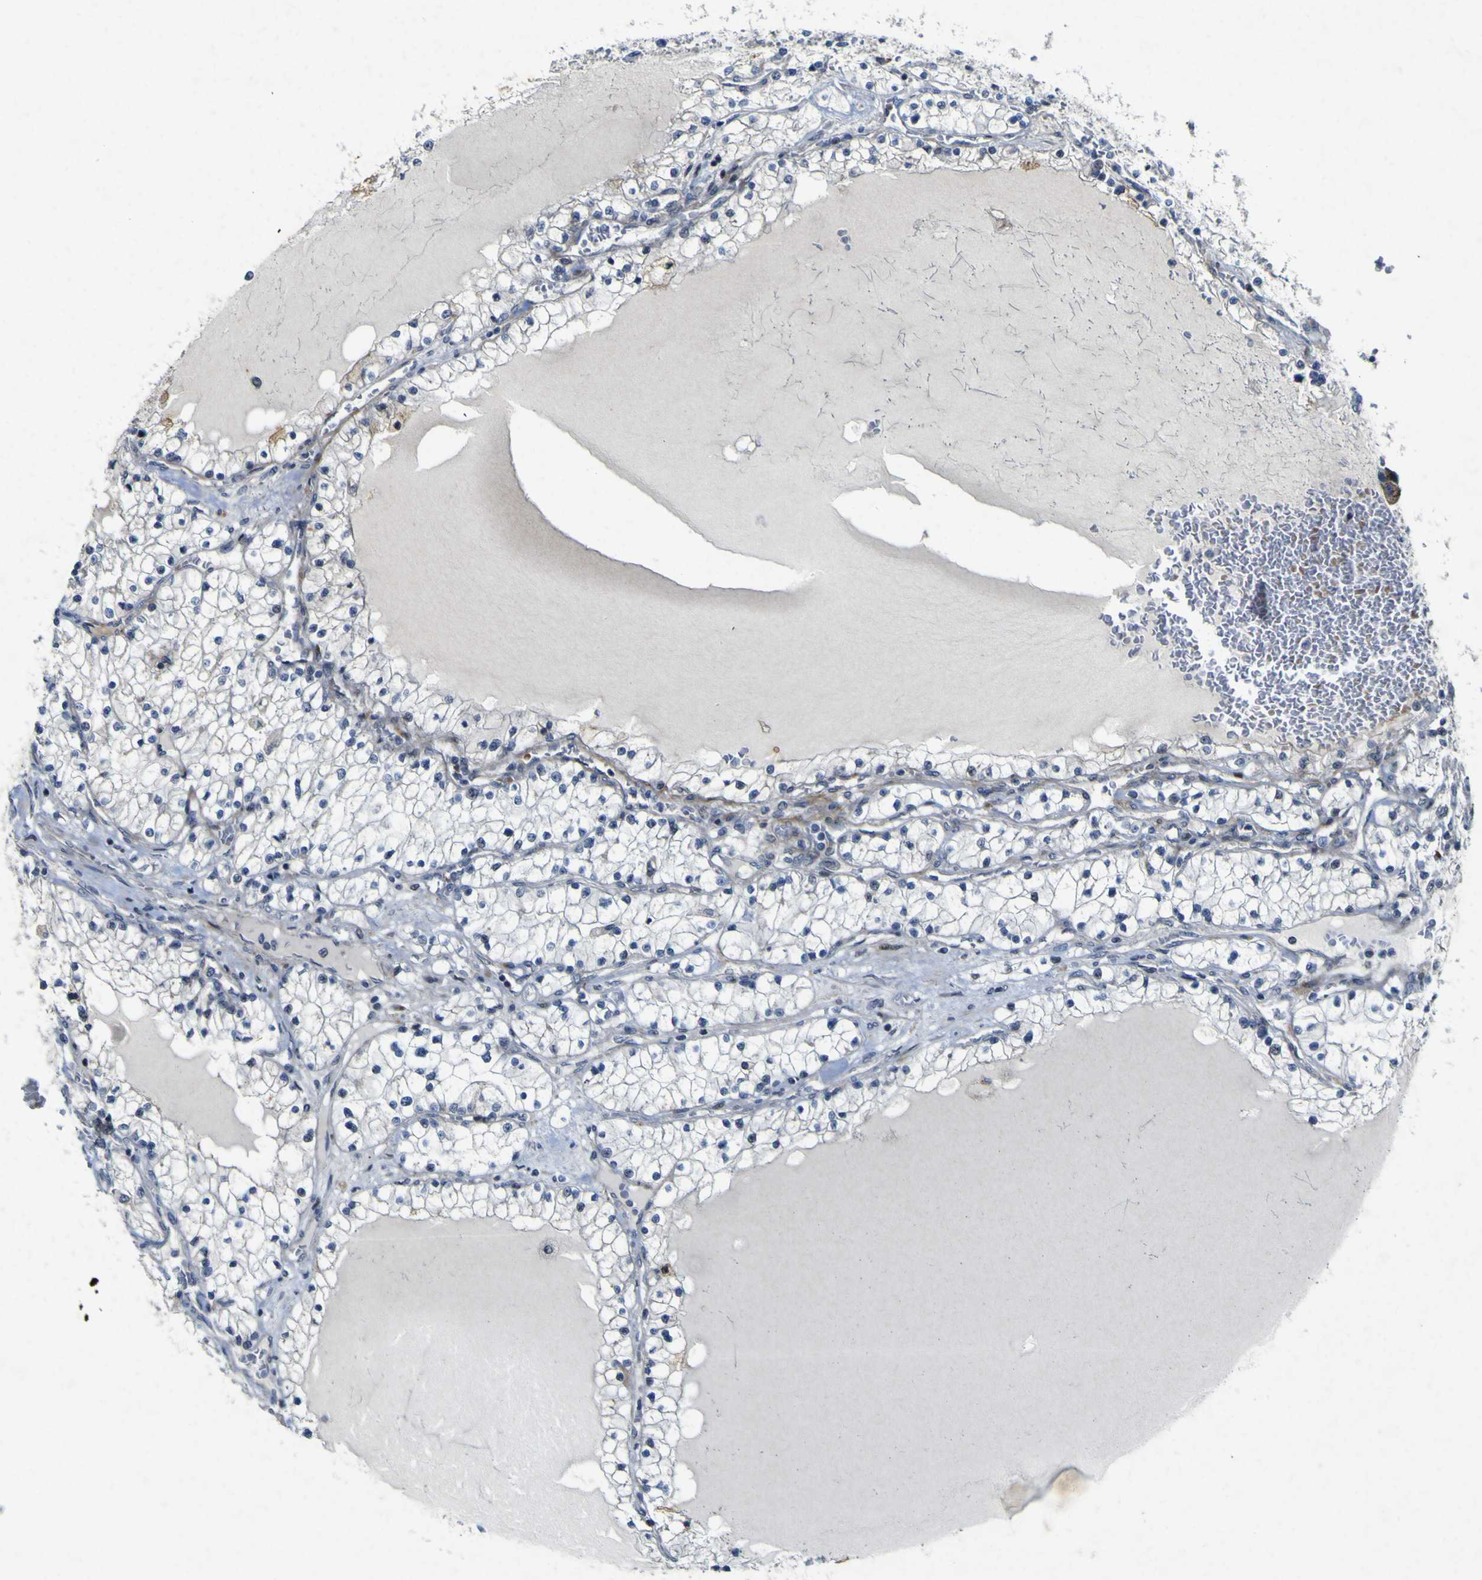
{"staining": {"intensity": "negative", "quantity": "none", "location": "none"}, "tissue": "renal cancer", "cell_type": "Tumor cells", "image_type": "cancer", "snomed": [{"axis": "morphology", "description": "Adenocarcinoma, NOS"}, {"axis": "topography", "description": "Kidney"}], "caption": "Immunohistochemistry (IHC) image of human renal cancer stained for a protein (brown), which exhibits no staining in tumor cells.", "gene": "NAV1", "patient": {"sex": "male", "age": 68}}